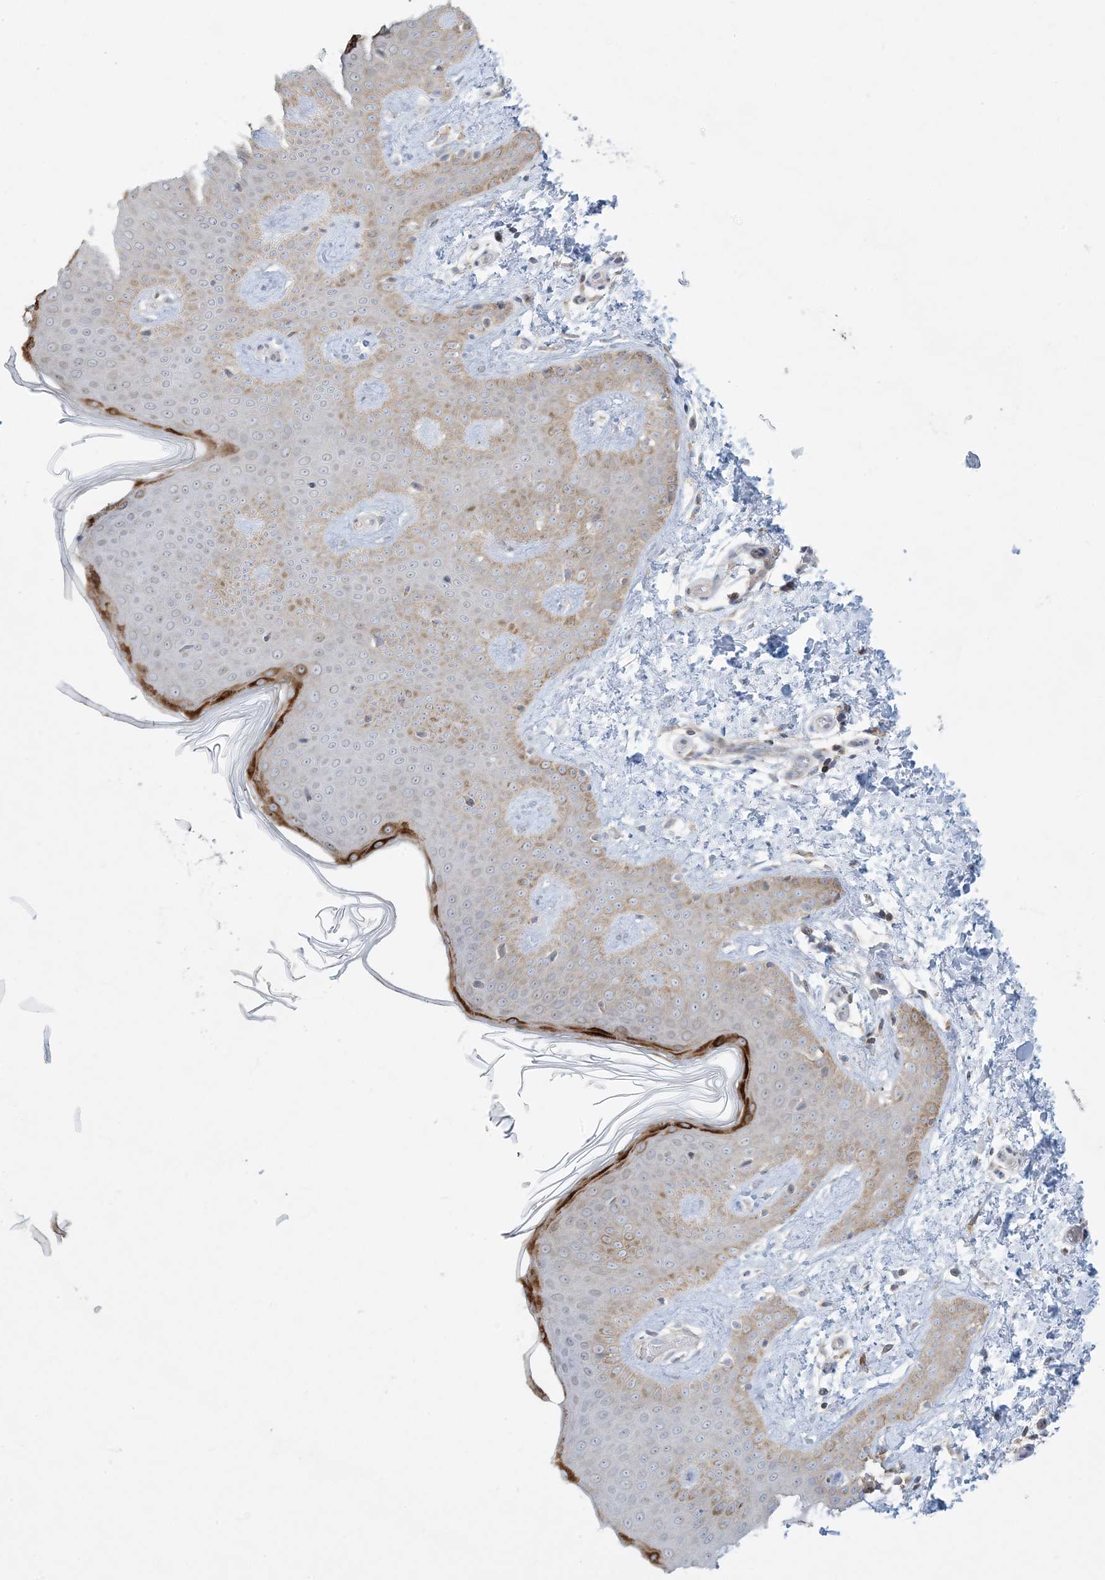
{"staining": {"intensity": "weak", "quantity": "25%-75%", "location": "cytoplasmic/membranous"}, "tissue": "skin", "cell_type": "Fibroblasts", "image_type": "normal", "snomed": [{"axis": "morphology", "description": "Normal tissue, NOS"}, {"axis": "topography", "description": "Skin"}], "caption": "Weak cytoplasmic/membranous staining is seen in about 25%-75% of fibroblasts in unremarkable skin.", "gene": "SLAMF9", "patient": {"sex": "male", "age": 36}}